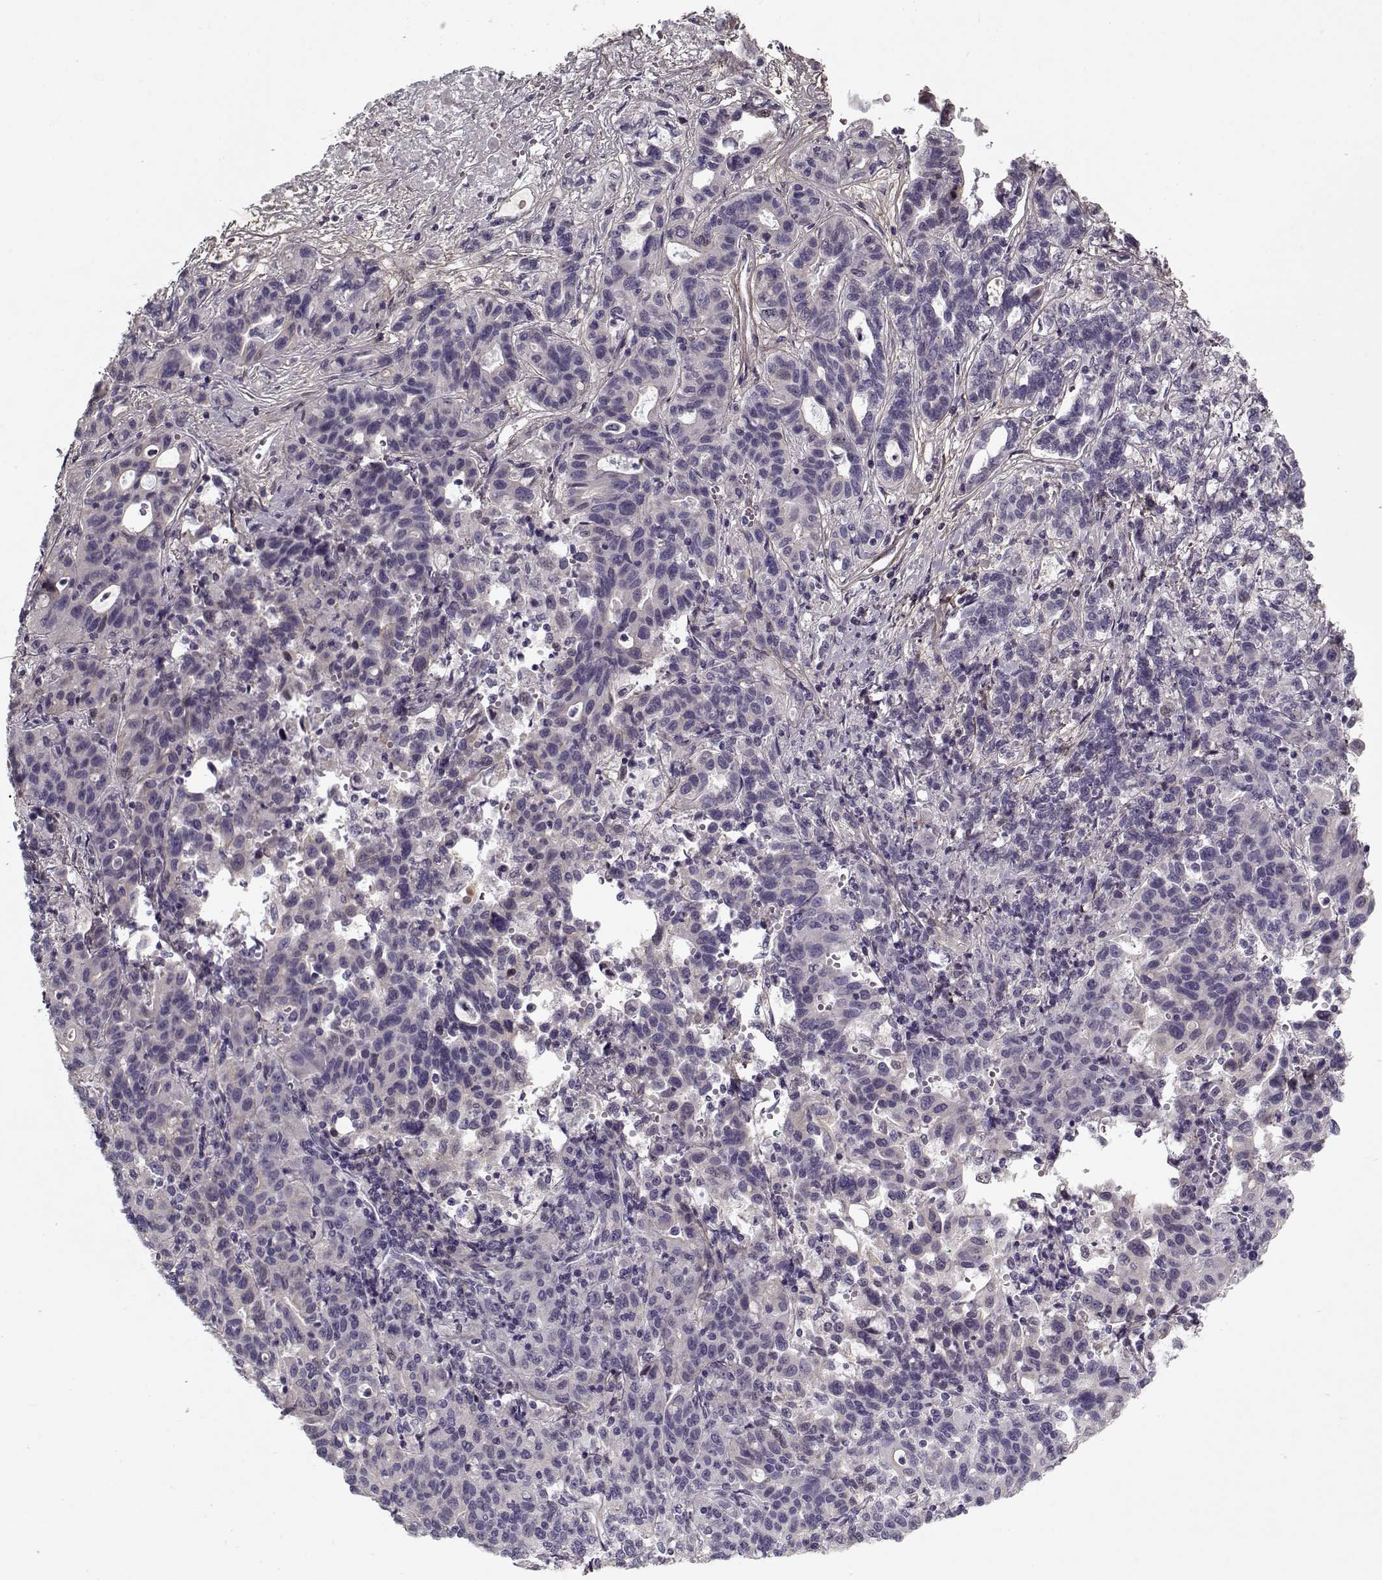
{"staining": {"intensity": "negative", "quantity": "none", "location": "none"}, "tissue": "liver cancer", "cell_type": "Tumor cells", "image_type": "cancer", "snomed": [{"axis": "morphology", "description": "Adenocarcinoma, NOS"}, {"axis": "morphology", "description": "Cholangiocarcinoma"}, {"axis": "topography", "description": "Liver"}], "caption": "High power microscopy micrograph of an immunohistochemistry (IHC) photomicrograph of adenocarcinoma (liver), revealing no significant staining in tumor cells. The staining was performed using DAB (3,3'-diaminobenzidine) to visualize the protein expression in brown, while the nuclei were stained in blue with hematoxylin (Magnification: 20x).", "gene": "LUM", "patient": {"sex": "male", "age": 64}}